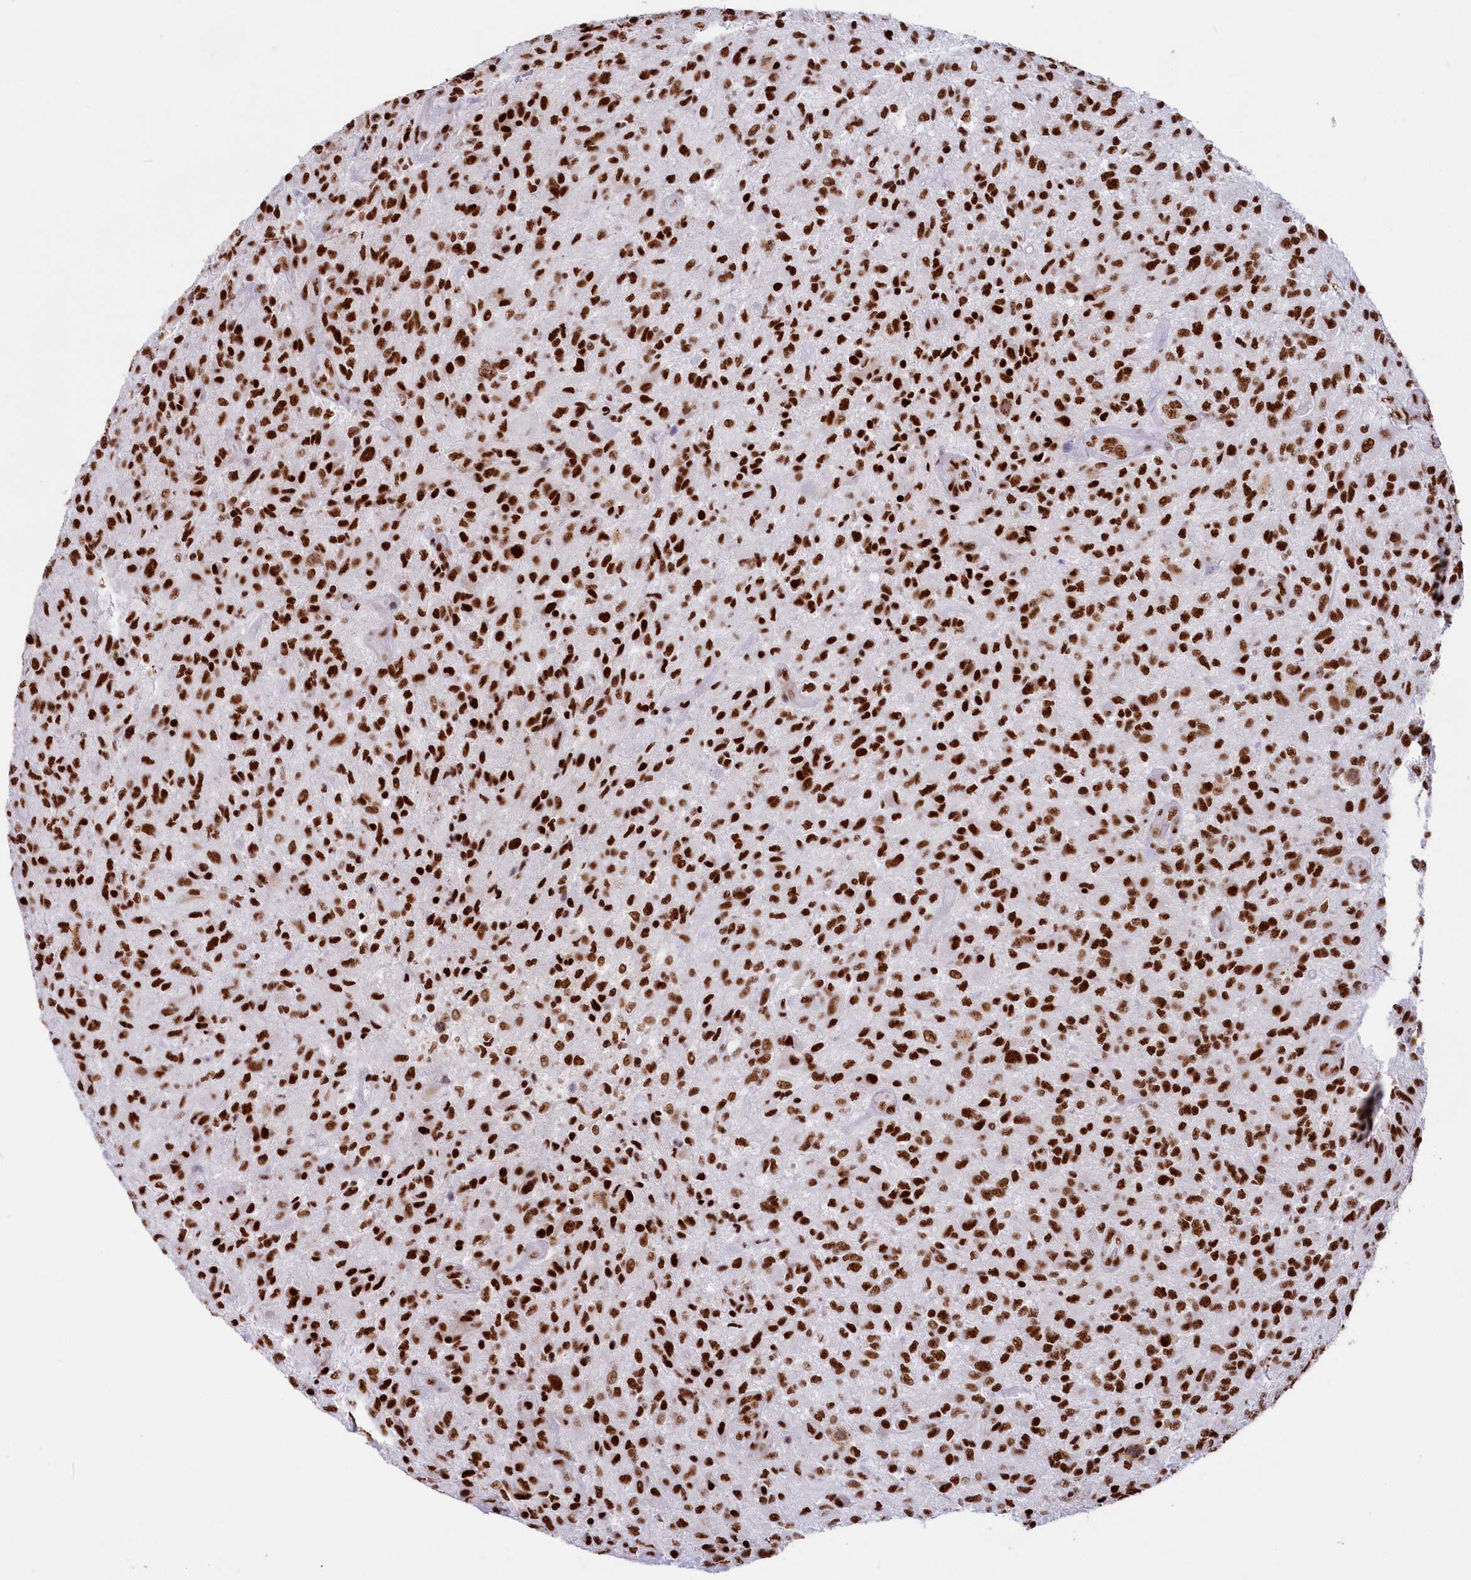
{"staining": {"intensity": "strong", "quantity": ">75%", "location": "nuclear"}, "tissue": "glioma", "cell_type": "Tumor cells", "image_type": "cancer", "snomed": [{"axis": "morphology", "description": "Glioma, malignant, High grade"}, {"axis": "topography", "description": "Brain"}], "caption": "A histopathology image of human glioma stained for a protein displays strong nuclear brown staining in tumor cells.", "gene": "SNRNP70", "patient": {"sex": "male", "age": 47}}